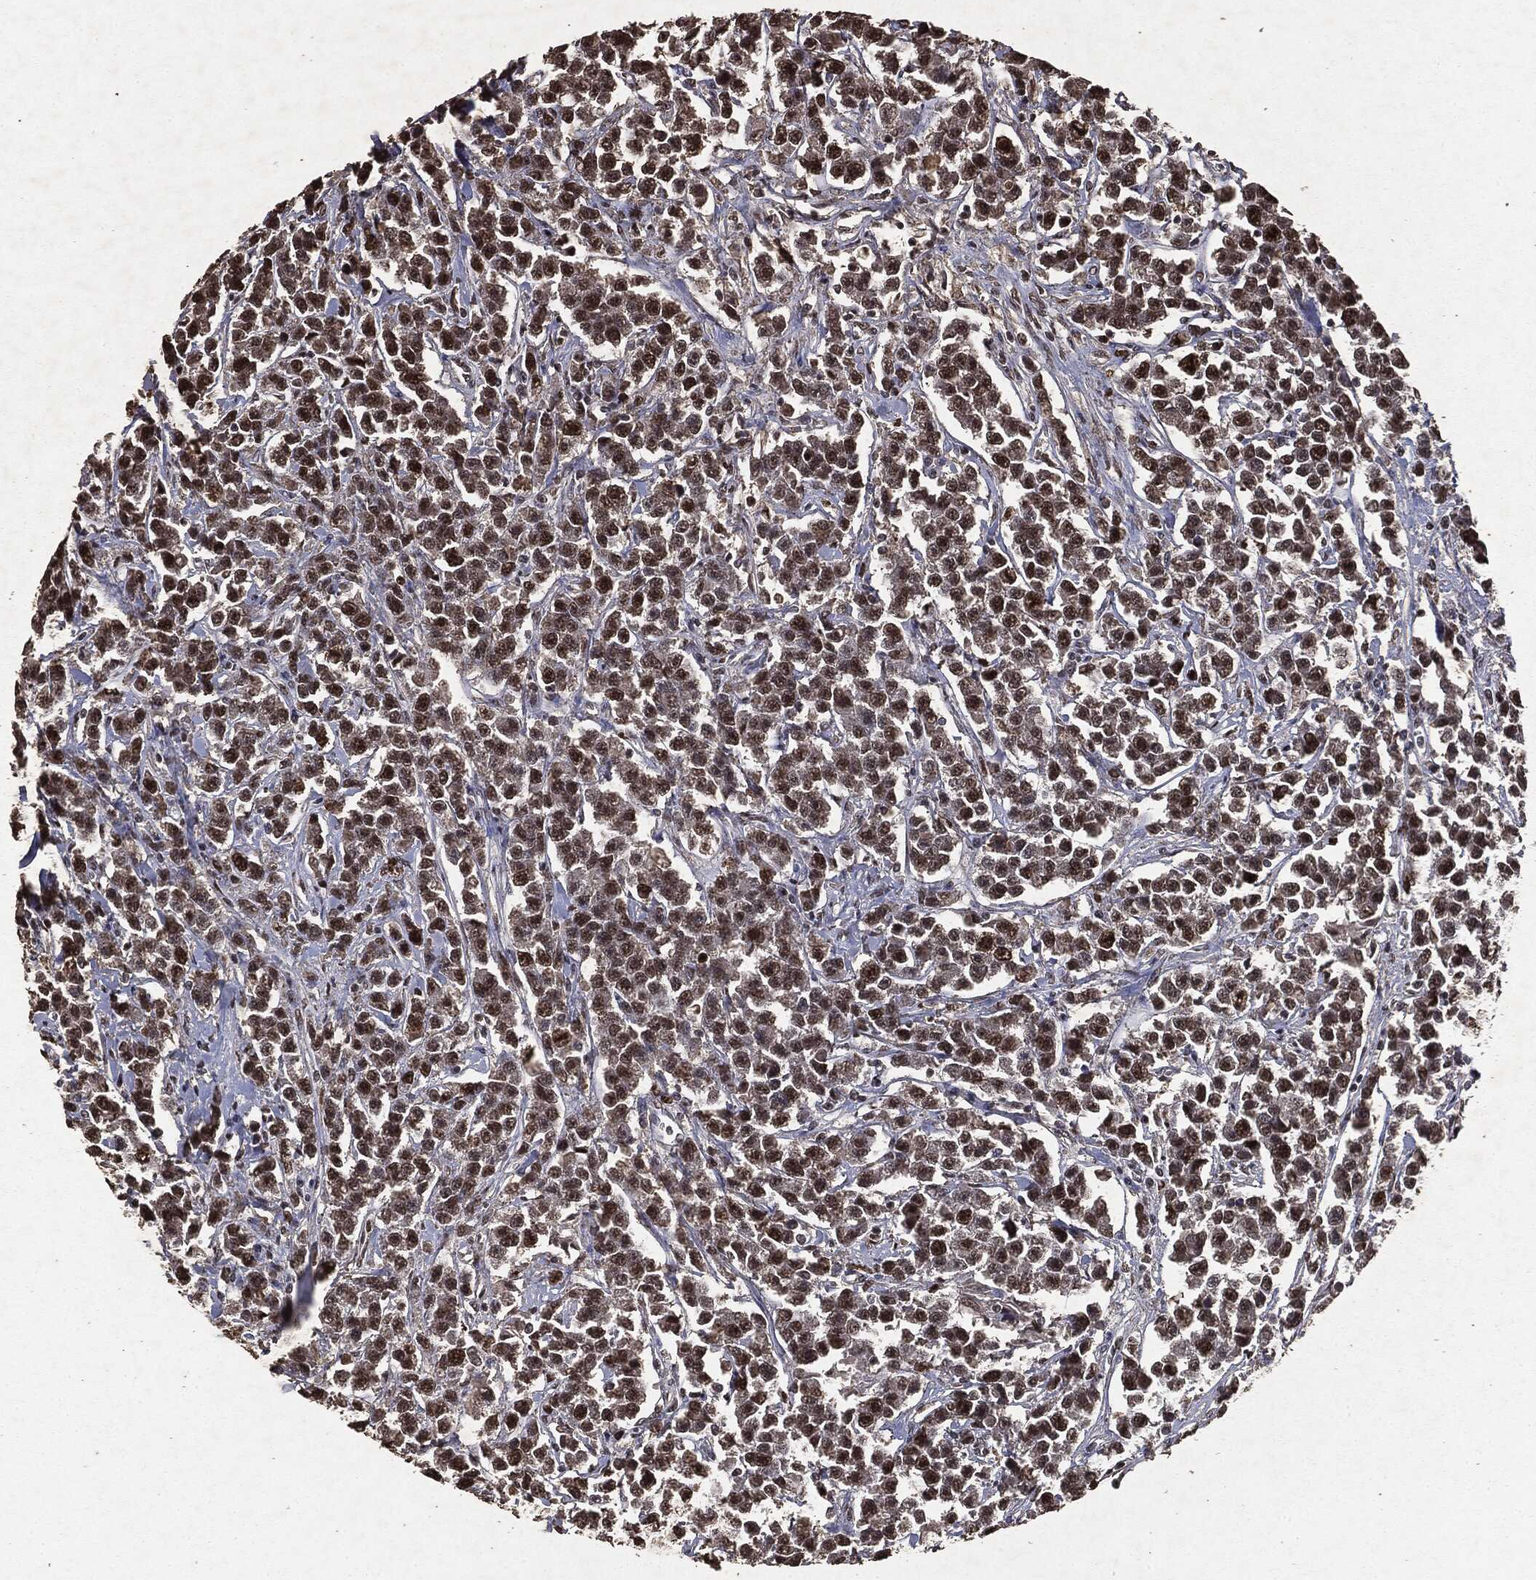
{"staining": {"intensity": "strong", "quantity": "25%-75%", "location": "nuclear"}, "tissue": "testis cancer", "cell_type": "Tumor cells", "image_type": "cancer", "snomed": [{"axis": "morphology", "description": "Seminoma, NOS"}, {"axis": "topography", "description": "Testis"}], "caption": "Immunohistochemical staining of human seminoma (testis) shows high levels of strong nuclear protein expression in about 25%-75% of tumor cells.", "gene": "RAD18", "patient": {"sex": "male", "age": 59}}